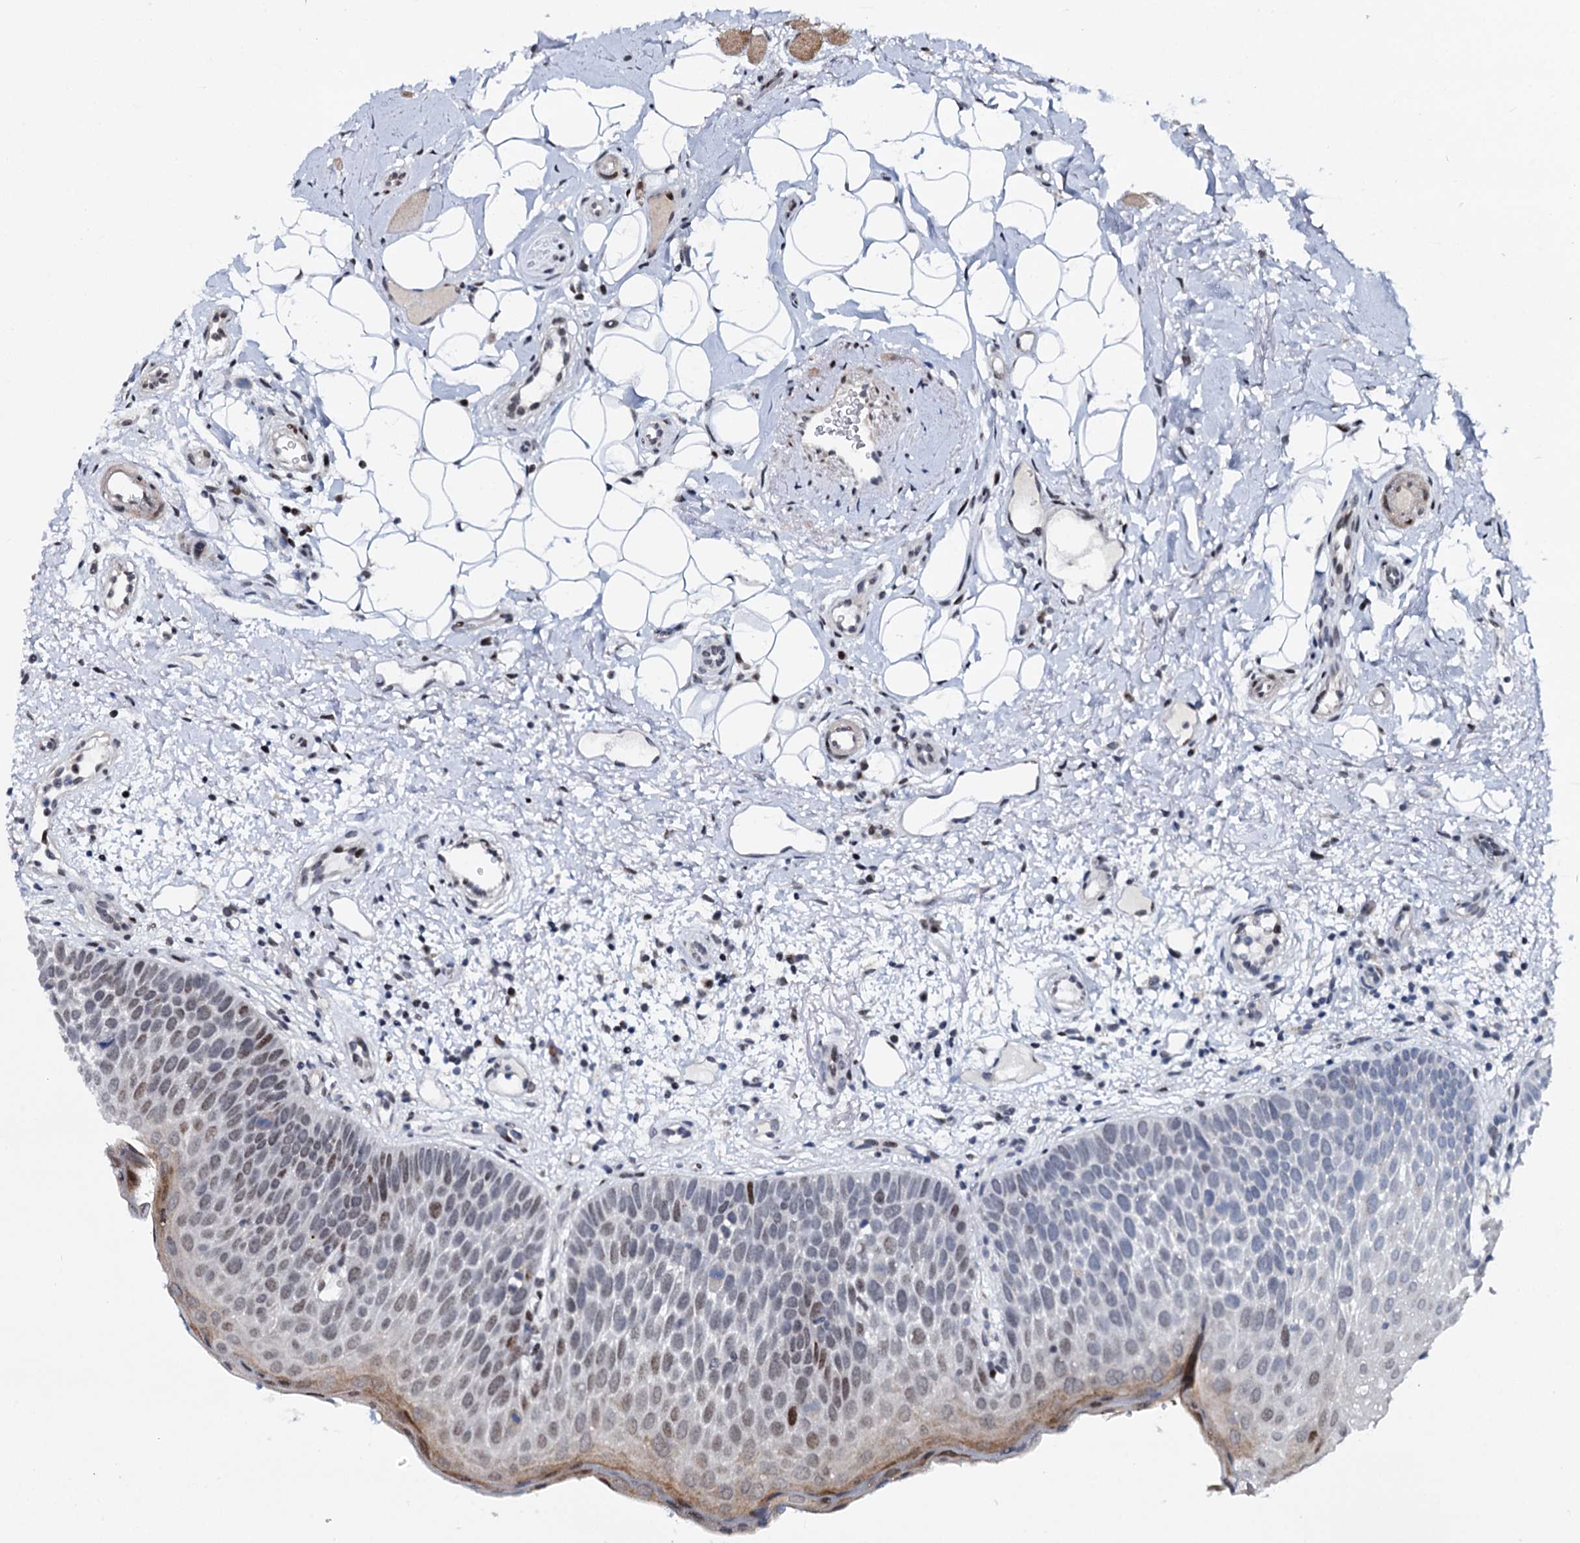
{"staining": {"intensity": "moderate", "quantity": "25%-75%", "location": "cytoplasmic/membranous,nuclear"}, "tissue": "oral mucosa", "cell_type": "Squamous epithelial cells", "image_type": "normal", "snomed": [{"axis": "morphology", "description": "No evidence of malignacy"}, {"axis": "topography", "description": "Oral tissue"}, {"axis": "topography", "description": "Head-Neck"}], "caption": "This photomicrograph exhibits immunohistochemistry staining of normal human oral mucosa, with medium moderate cytoplasmic/membranous,nuclear expression in approximately 25%-75% of squamous epithelial cells.", "gene": "RUFY2", "patient": {"sex": "male", "age": 68}}